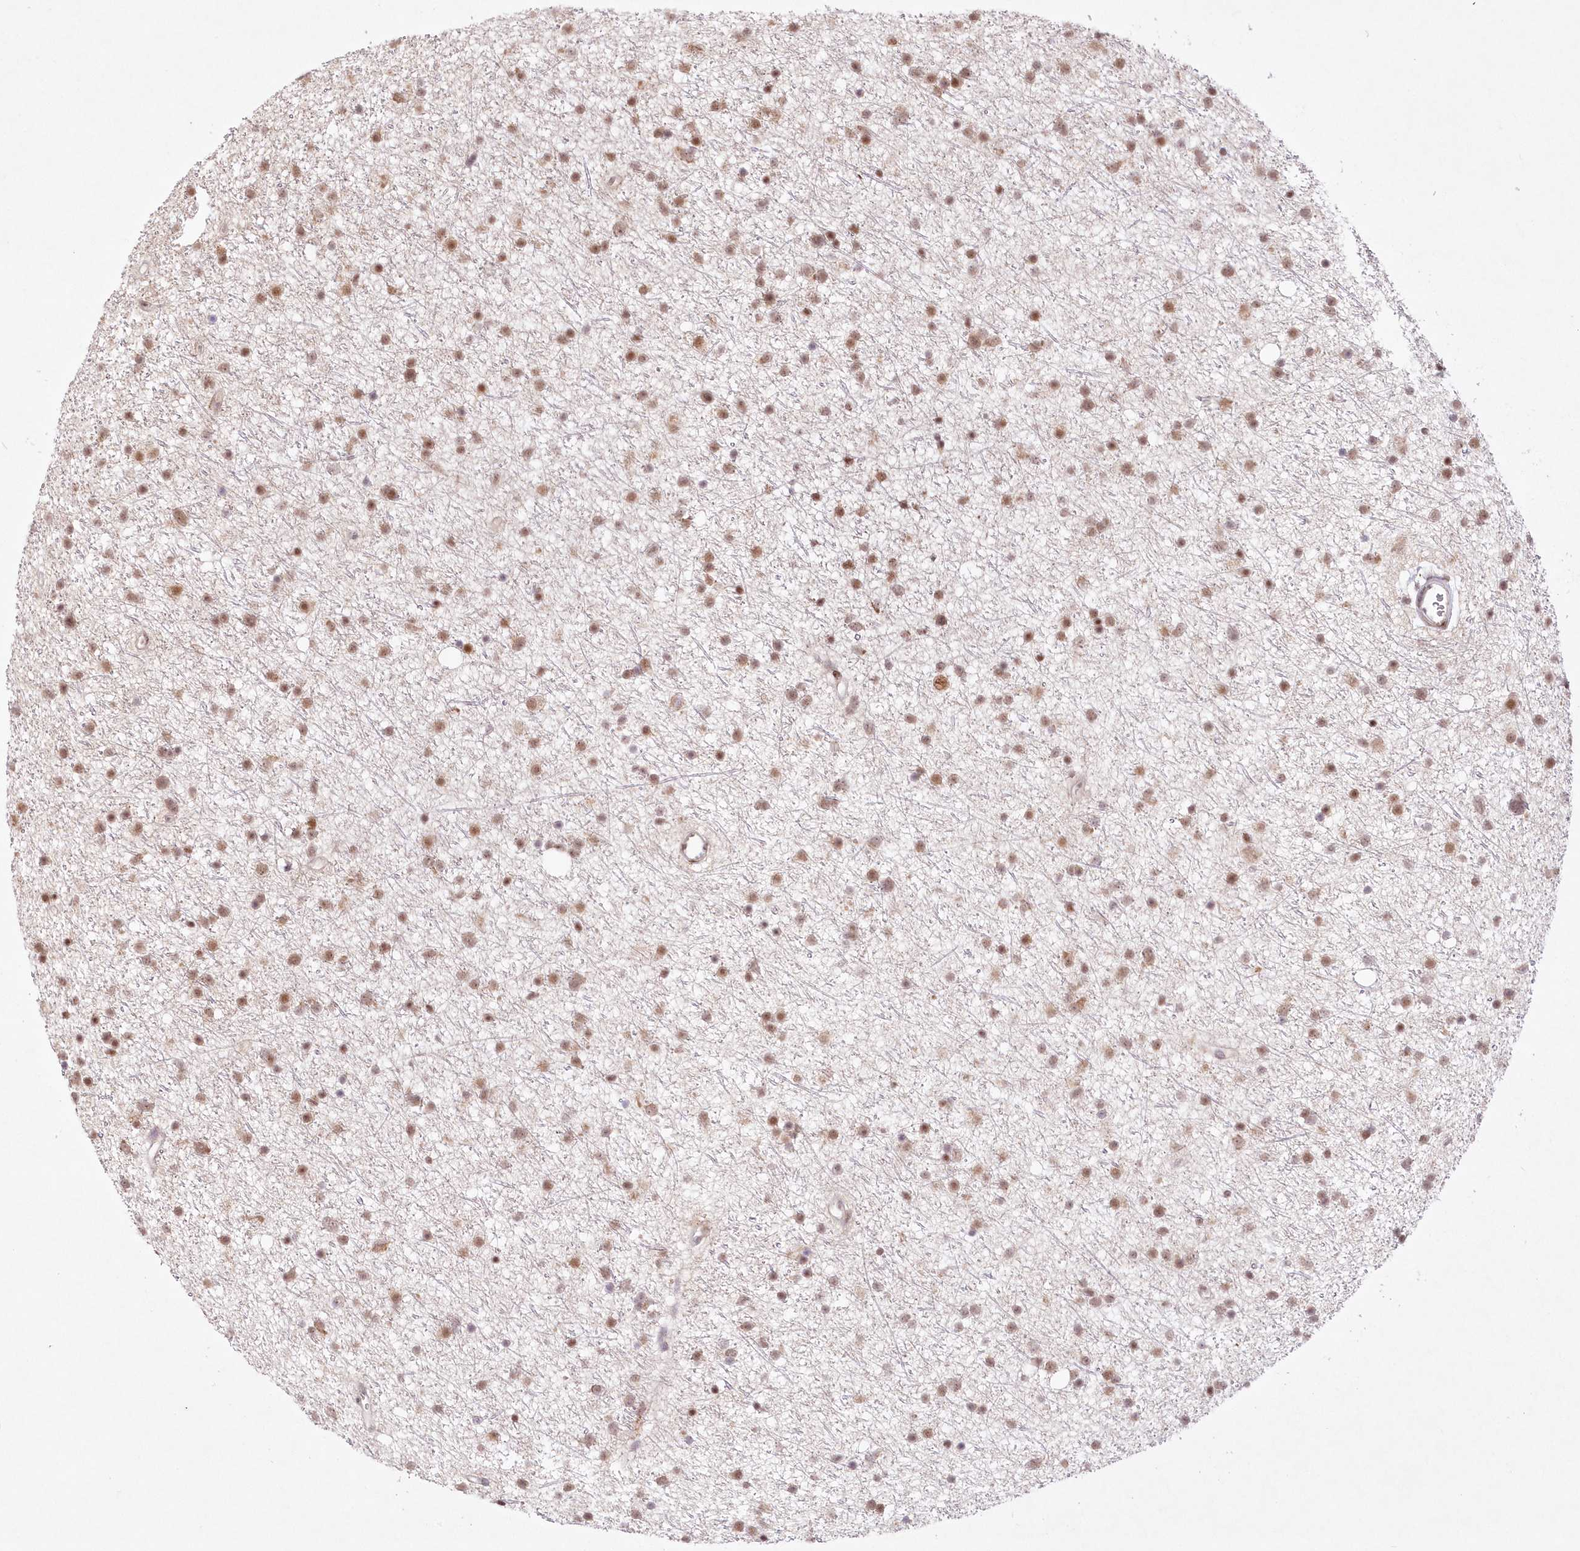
{"staining": {"intensity": "moderate", "quantity": ">75%", "location": "nuclear"}, "tissue": "glioma", "cell_type": "Tumor cells", "image_type": "cancer", "snomed": [{"axis": "morphology", "description": "Glioma, malignant, Low grade"}, {"axis": "topography", "description": "Cerebral cortex"}], "caption": "Immunohistochemistry (IHC) of human glioma demonstrates medium levels of moderate nuclear positivity in approximately >75% of tumor cells. Immunohistochemistry stains the protein in brown and the nuclei are stained blue.", "gene": "LDB1", "patient": {"sex": "female", "age": 39}}